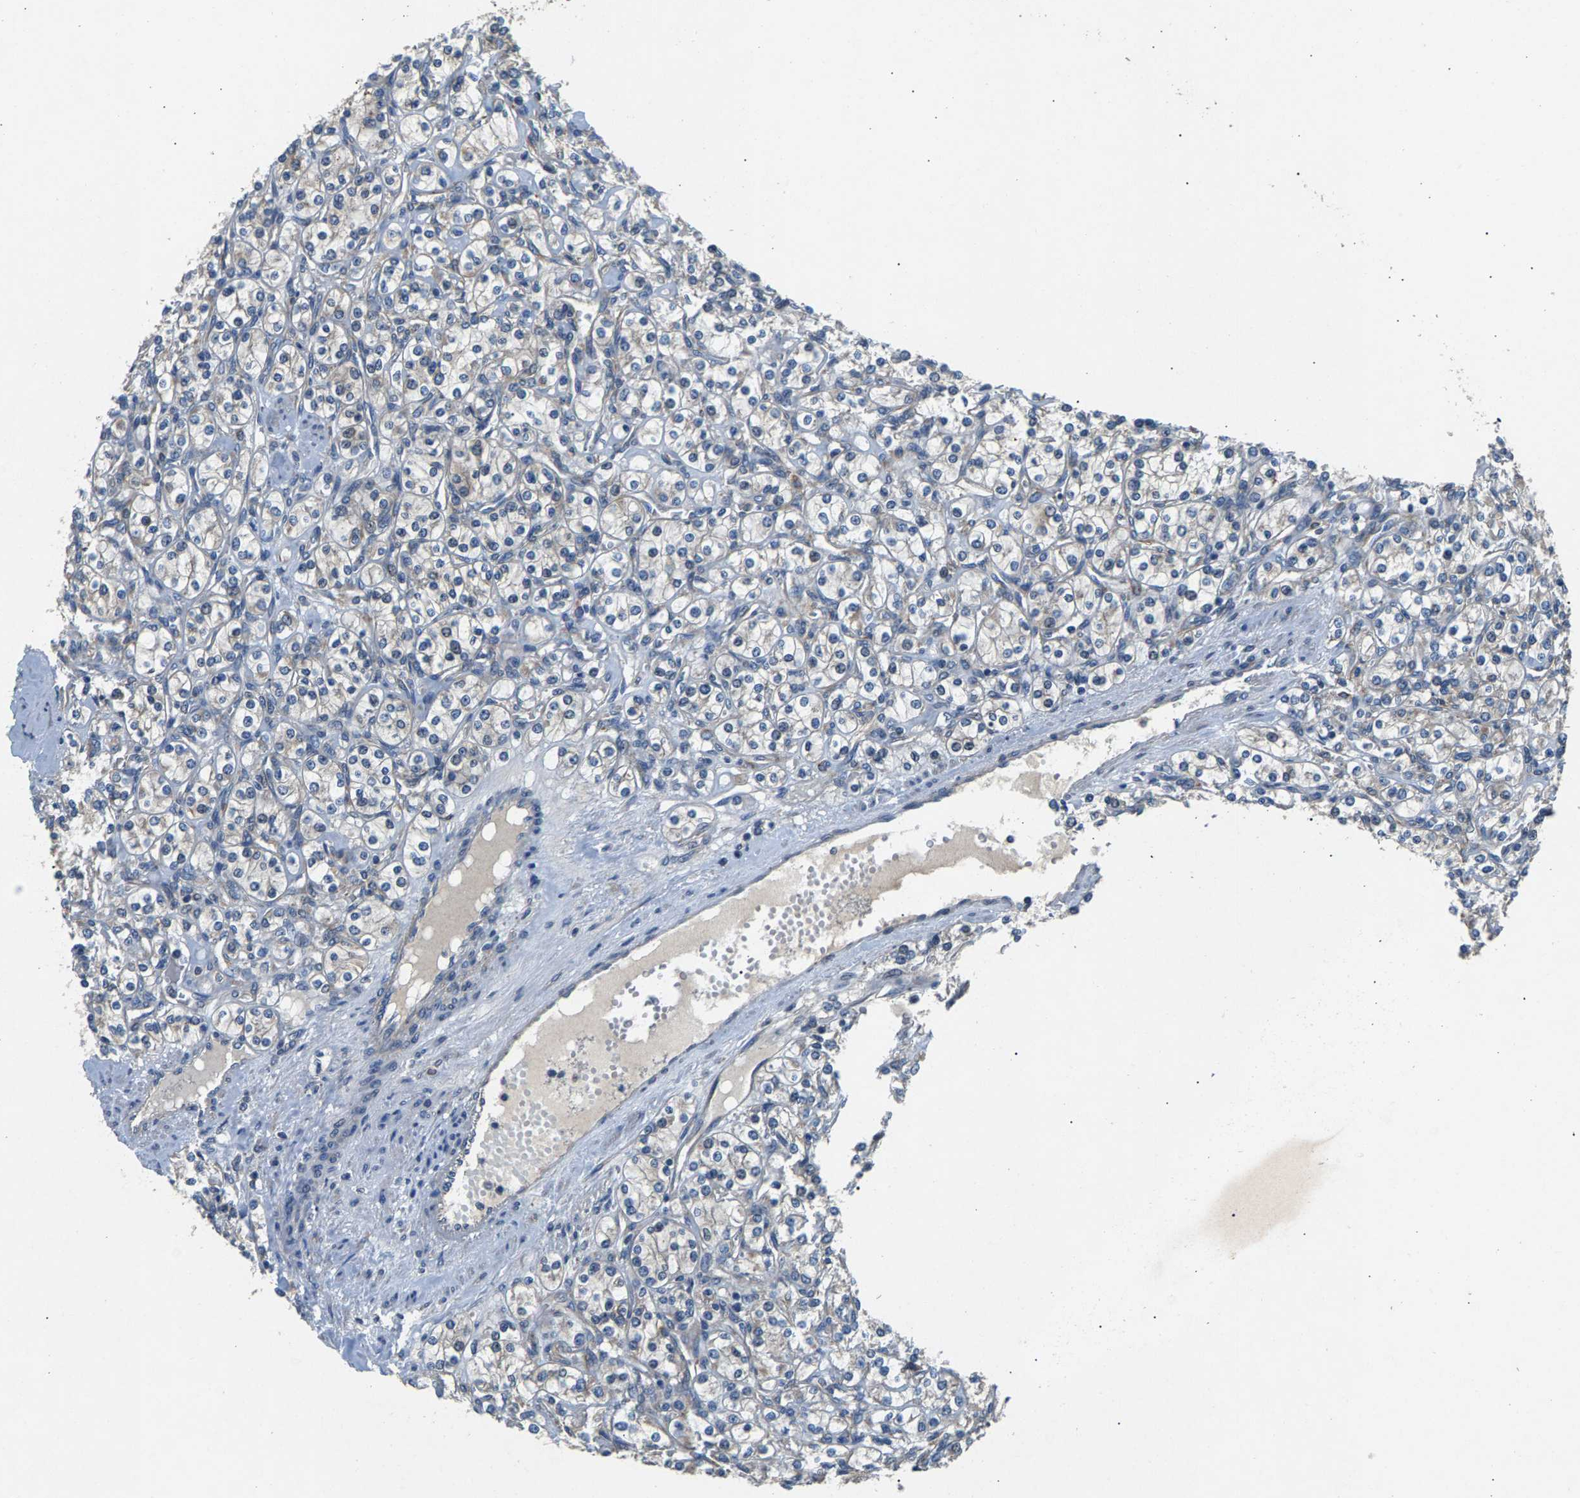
{"staining": {"intensity": "negative", "quantity": "none", "location": "none"}, "tissue": "renal cancer", "cell_type": "Tumor cells", "image_type": "cancer", "snomed": [{"axis": "morphology", "description": "Adenocarcinoma, NOS"}, {"axis": "topography", "description": "Kidney"}], "caption": "Immunohistochemical staining of renal adenocarcinoma demonstrates no significant staining in tumor cells.", "gene": "NT5C", "patient": {"sex": "male", "age": 77}}